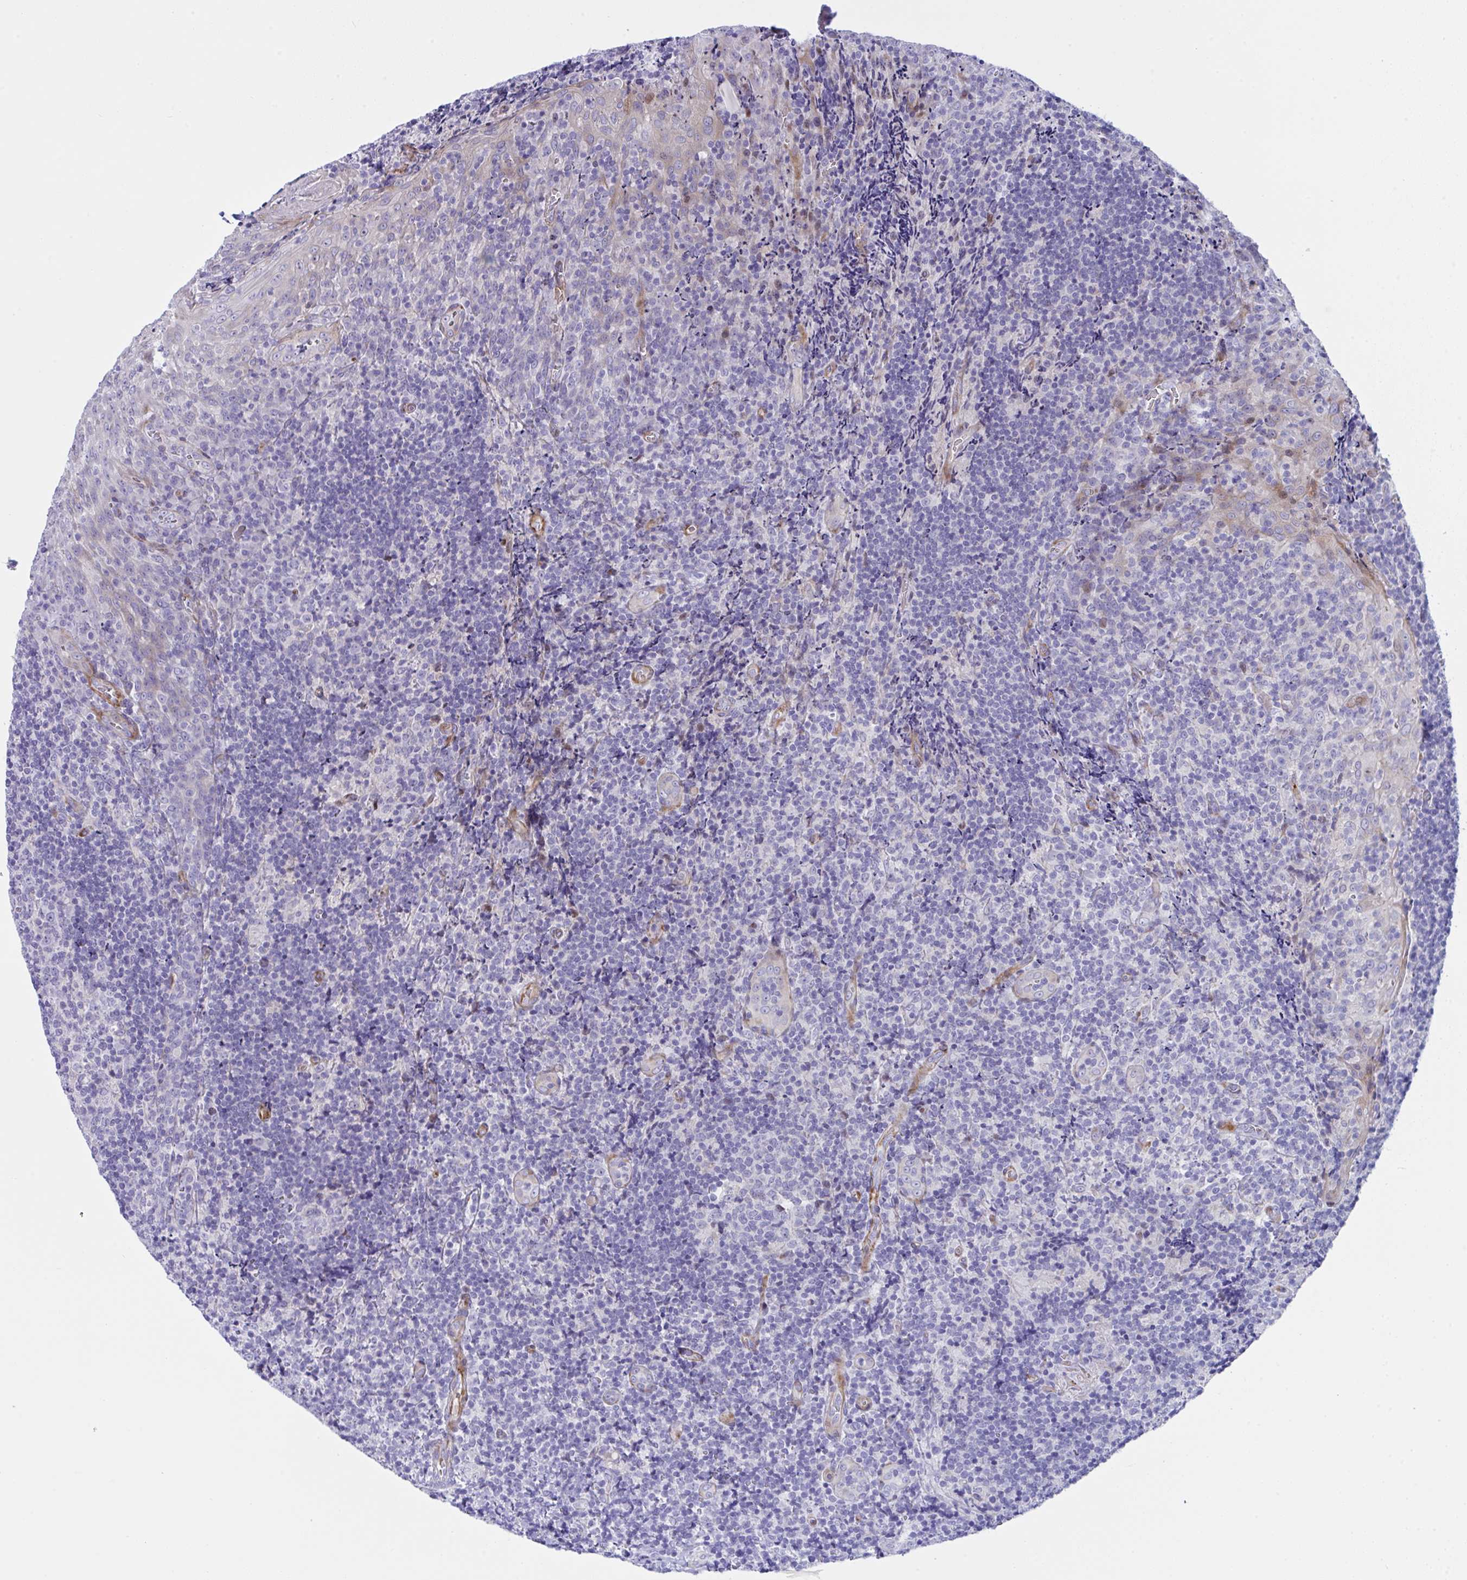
{"staining": {"intensity": "negative", "quantity": "none", "location": "none"}, "tissue": "tonsil", "cell_type": "Germinal center cells", "image_type": "normal", "snomed": [{"axis": "morphology", "description": "Normal tissue, NOS"}, {"axis": "topography", "description": "Tonsil"}], "caption": "DAB immunohistochemical staining of unremarkable human tonsil exhibits no significant staining in germinal center cells.", "gene": "ZNF713", "patient": {"sex": "male", "age": 17}}